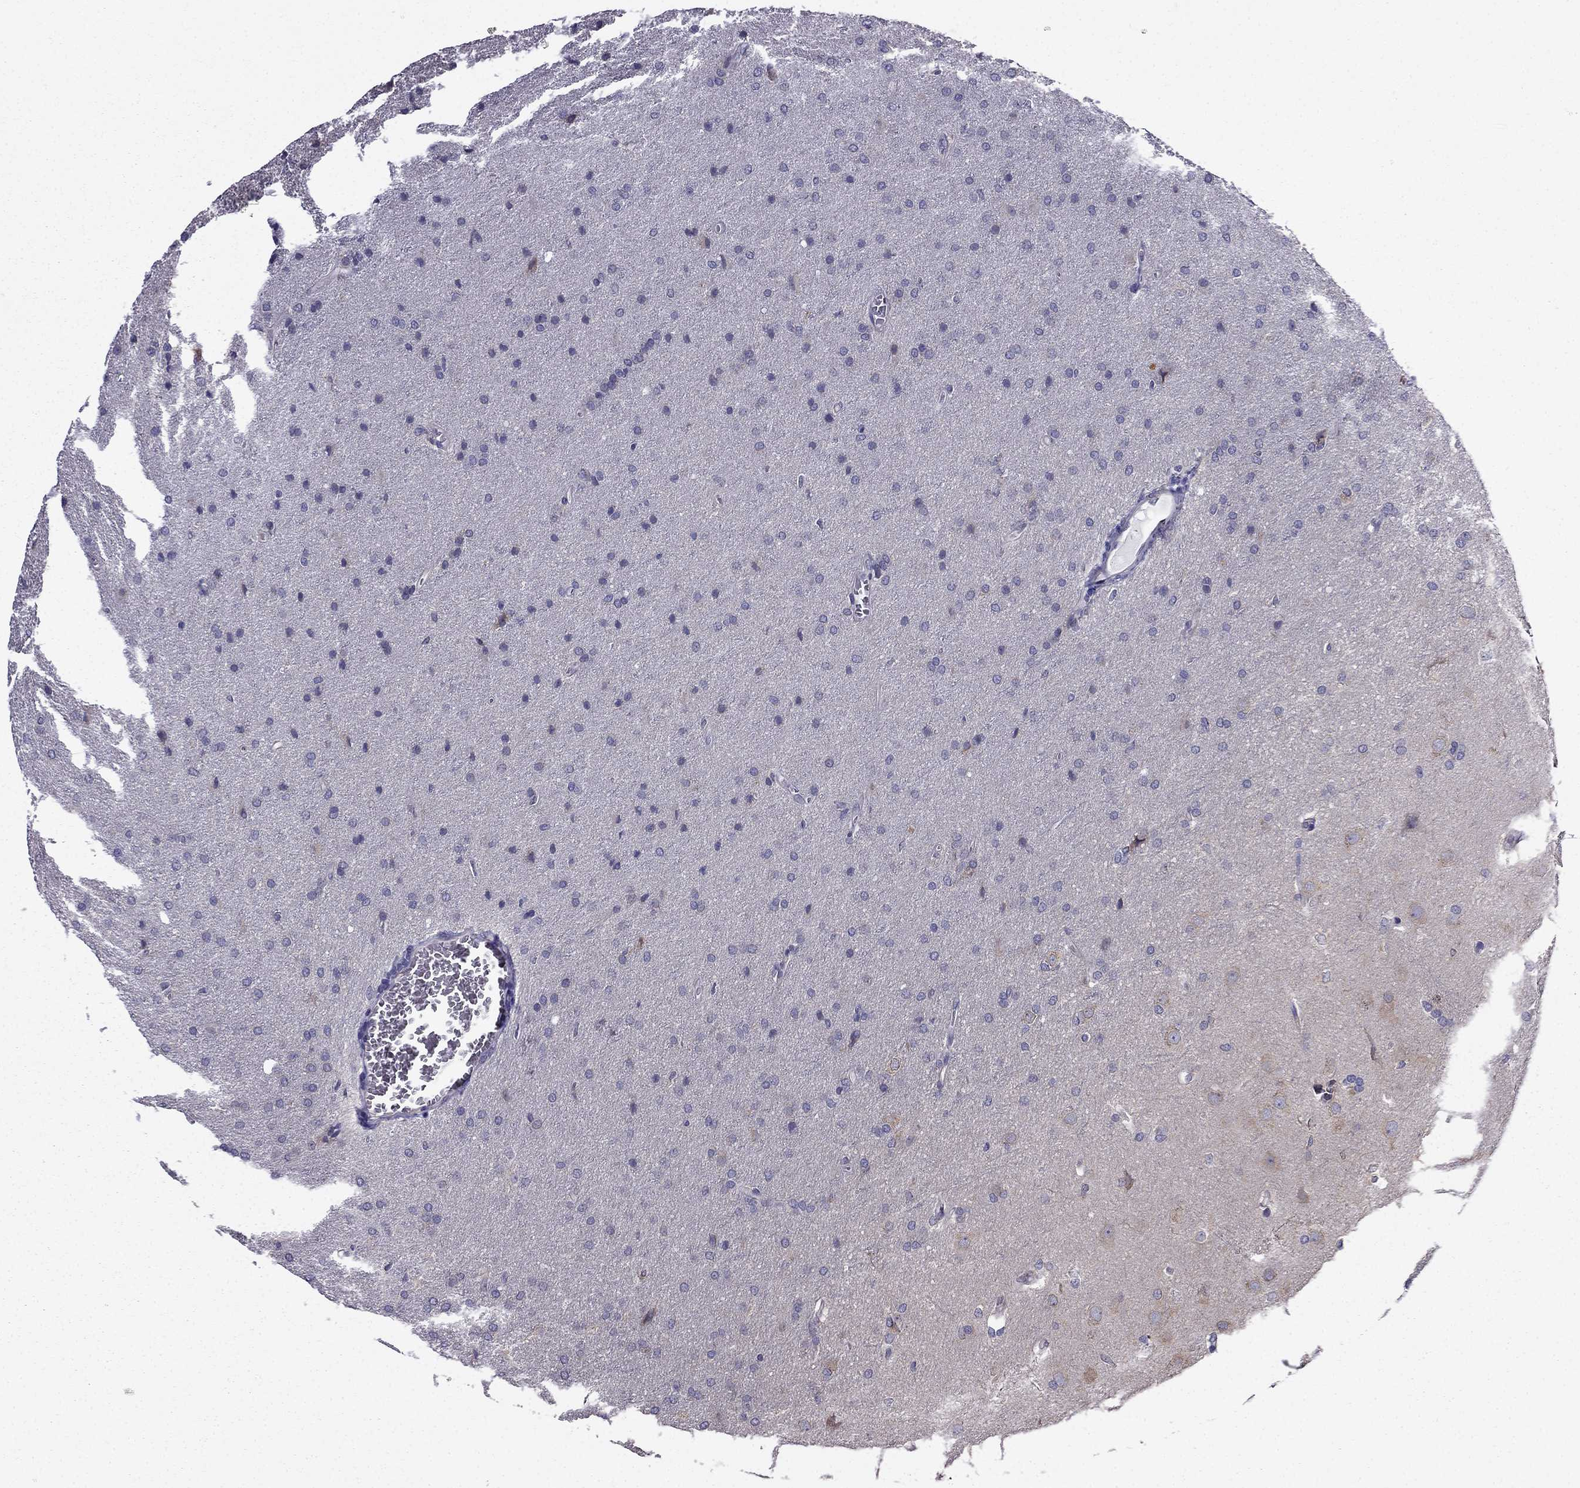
{"staining": {"intensity": "negative", "quantity": "none", "location": "none"}, "tissue": "glioma", "cell_type": "Tumor cells", "image_type": "cancer", "snomed": [{"axis": "morphology", "description": "Glioma, malignant, Low grade"}, {"axis": "topography", "description": "Brain"}], "caption": "This is a histopathology image of IHC staining of glioma, which shows no staining in tumor cells.", "gene": "SCNN1D", "patient": {"sex": "female", "age": 32}}